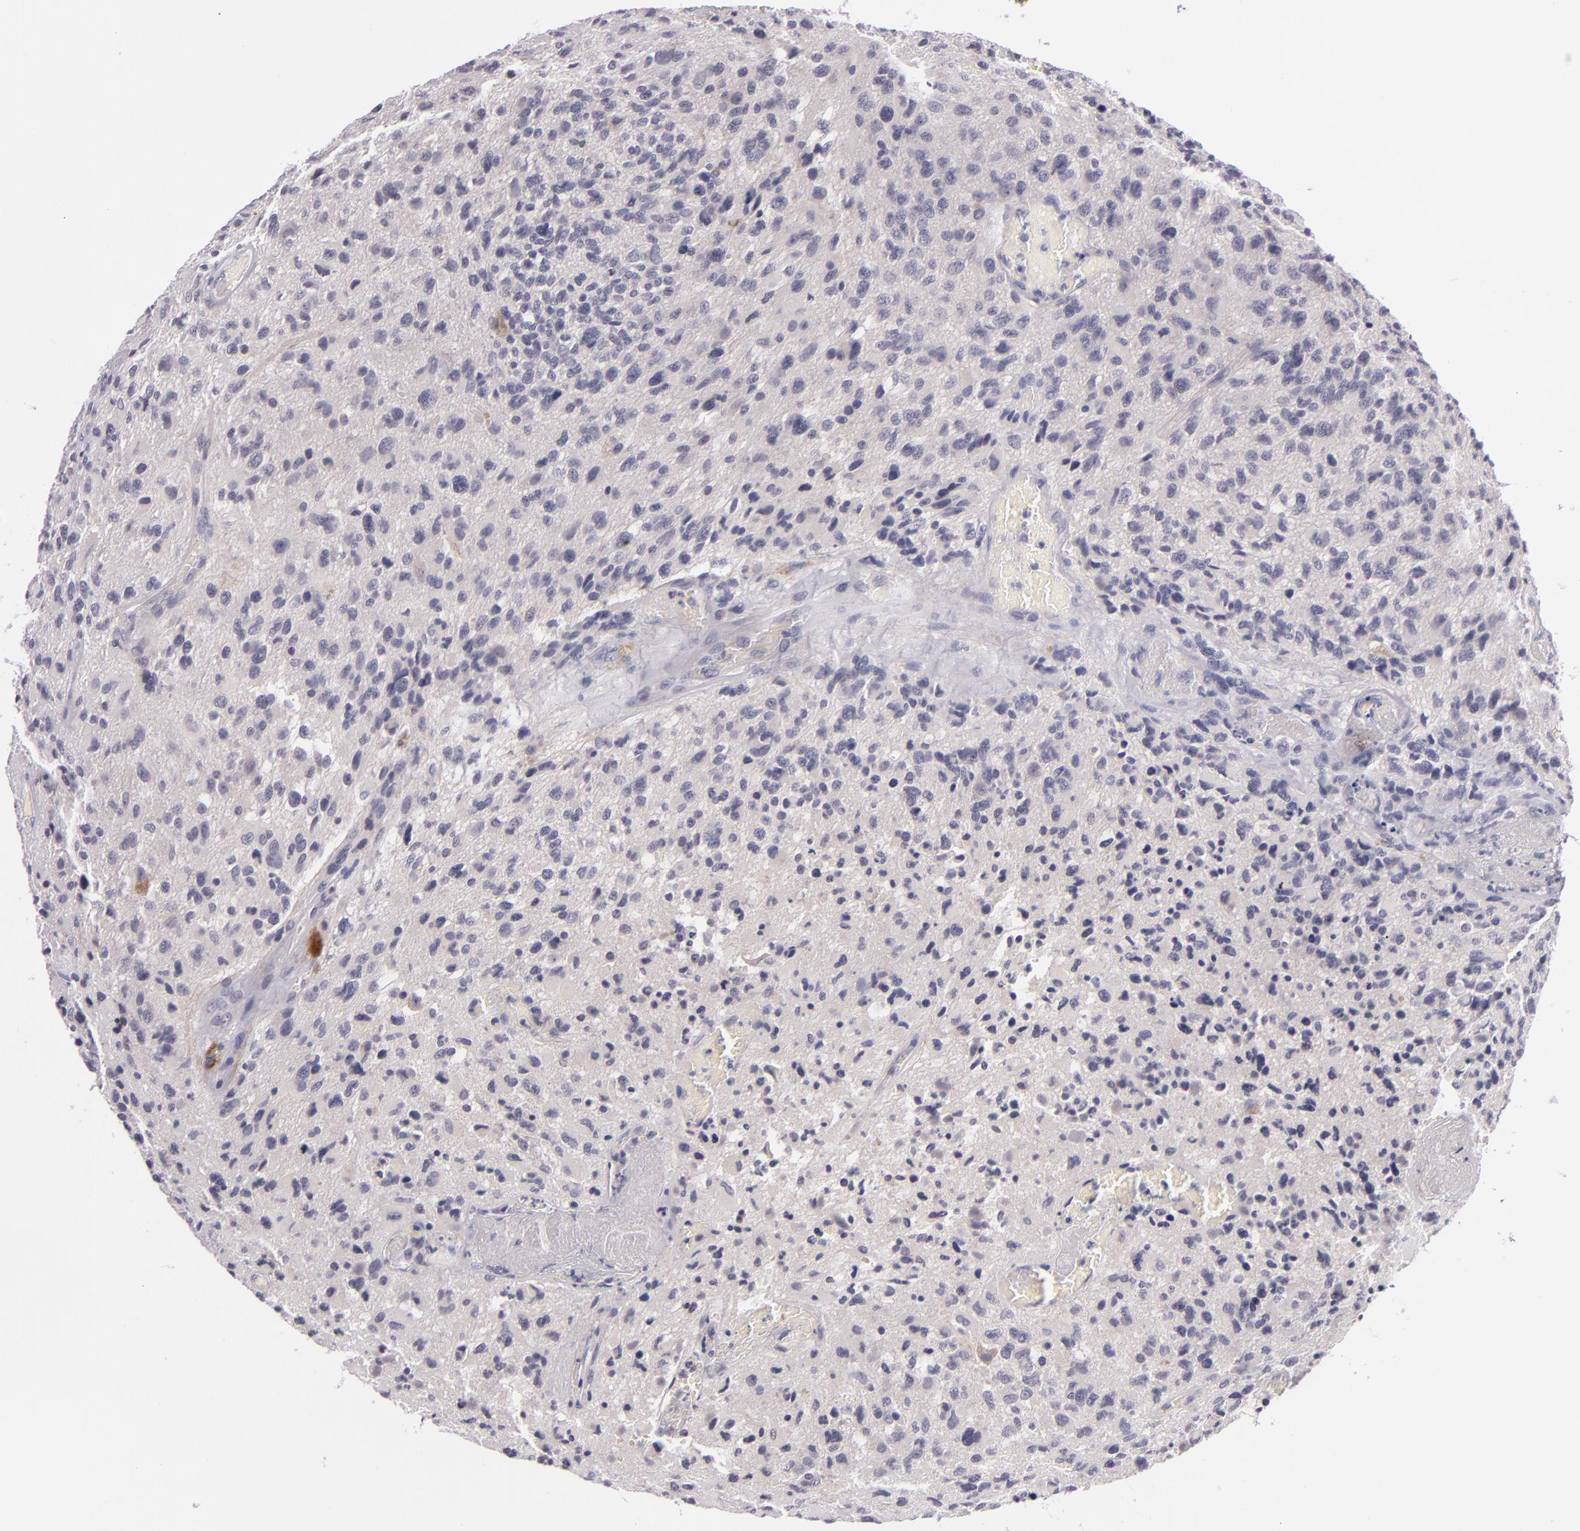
{"staining": {"intensity": "negative", "quantity": "none", "location": "none"}, "tissue": "glioma", "cell_type": "Tumor cells", "image_type": "cancer", "snomed": [{"axis": "morphology", "description": "Glioma, malignant, High grade"}, {"axis": "topography", "description": "Brain"}], "caption": "Tumor cells are negative for protein expression in human glioma. Nuclei are stained in blue.", "gene": "DAG1", "patient": {"sex": "male", "age": 69}}